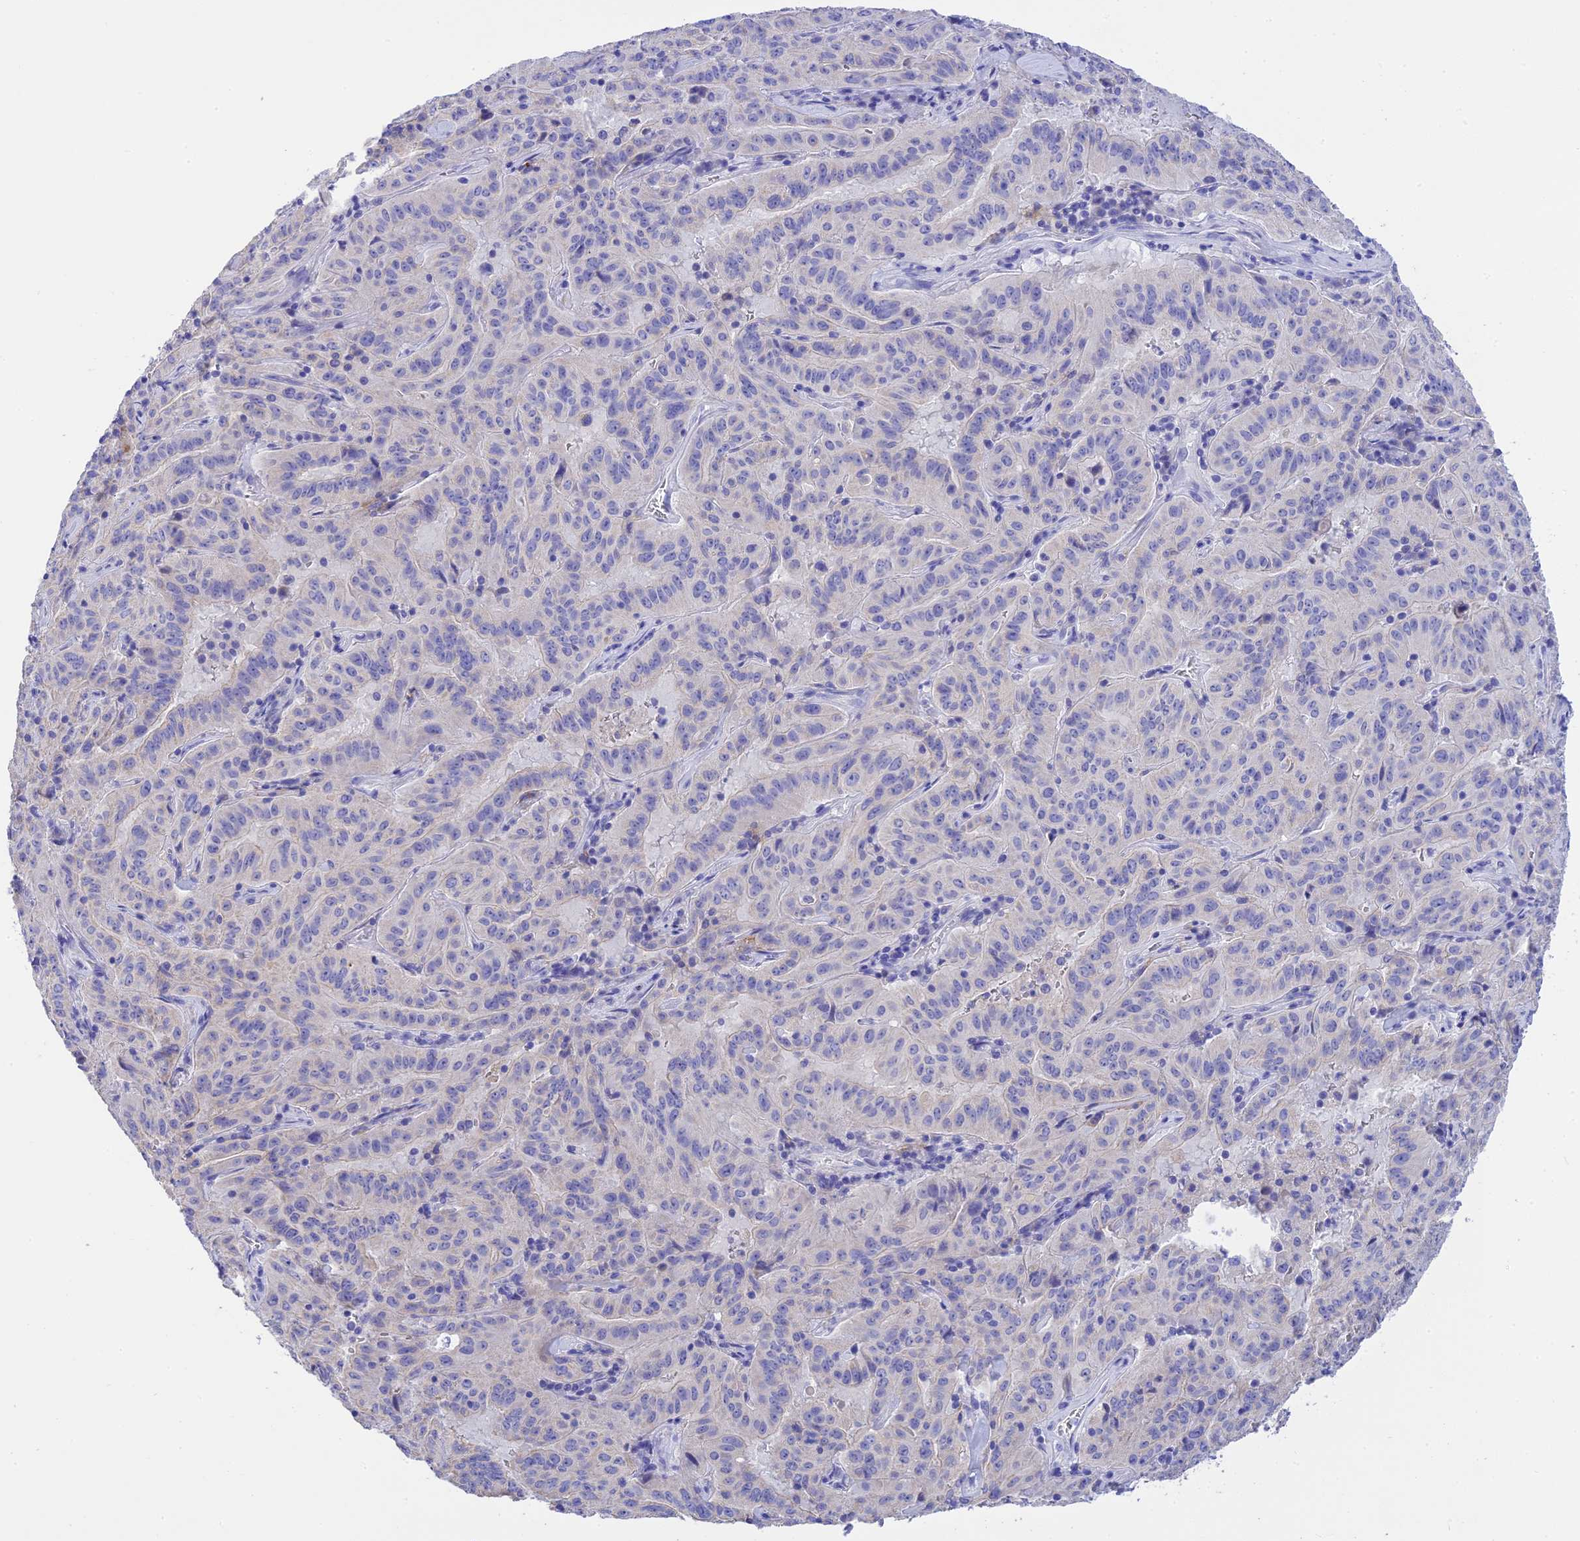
{"staining": {"intensity": "negative", "quantity": "none", "location": "none"}, "tissue": "pancreatic cancer", "cell_type": "Tumor cells", "image_type": "cancer", "snomed": [{"axis": "morphology", "description": "Adenocarcinoma, NOS"}, {"axis": "topography", "description": "Pancreas"}], "caption": "The photomicrograph reveals no significant expression in tumor cells of adenocarcinoma (pancreatic). (DAB (3,3'-diaminobenzidine) immunohistochemistry (IHC) visualized using brightfield microscopy, high magnification).", "gene": "MS4A5", "patient": {"sex": "male", "age": 63}}